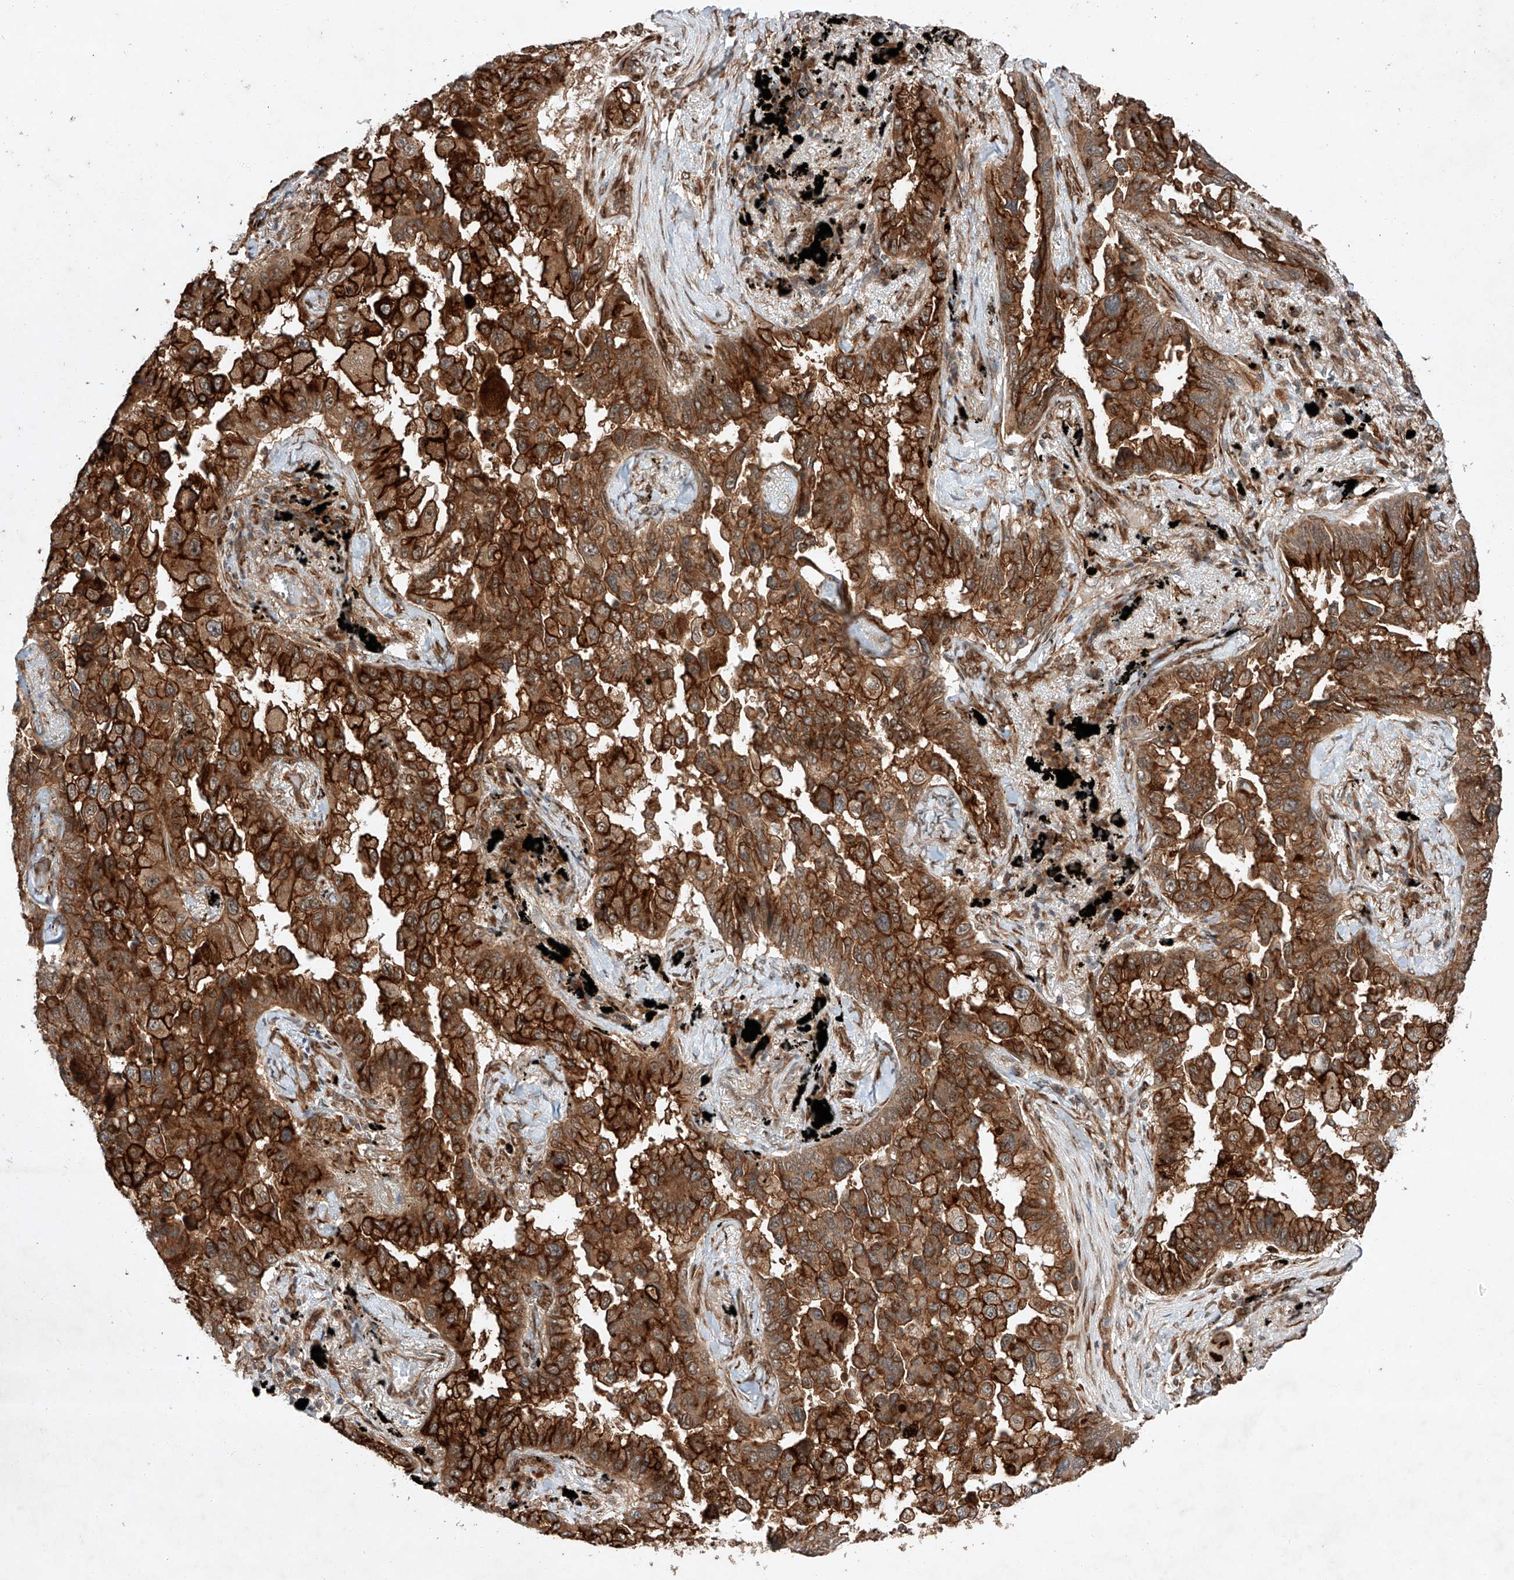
{"staining": {"intensity": "strong", "quantity": ">75%", "location": "cytoplasmic/membranous"}, "tissue": "lung cancer", "cell_type": "Tumor cells", "image_type": "cancer", "snomed": [{"axis": "morphology", "description": "Adenocarcinoma, NOS"}, {"axis": "topography", "description": "Lung"}], "caption": "Strong cytoplasmic/membranous positivity for a protein is identified in approximately >75% of tumor cells of lung cancer using immunohistochemistry (IHC).", "gene": "ZFP28", "patient": {"sex": "female", "age": 67}}